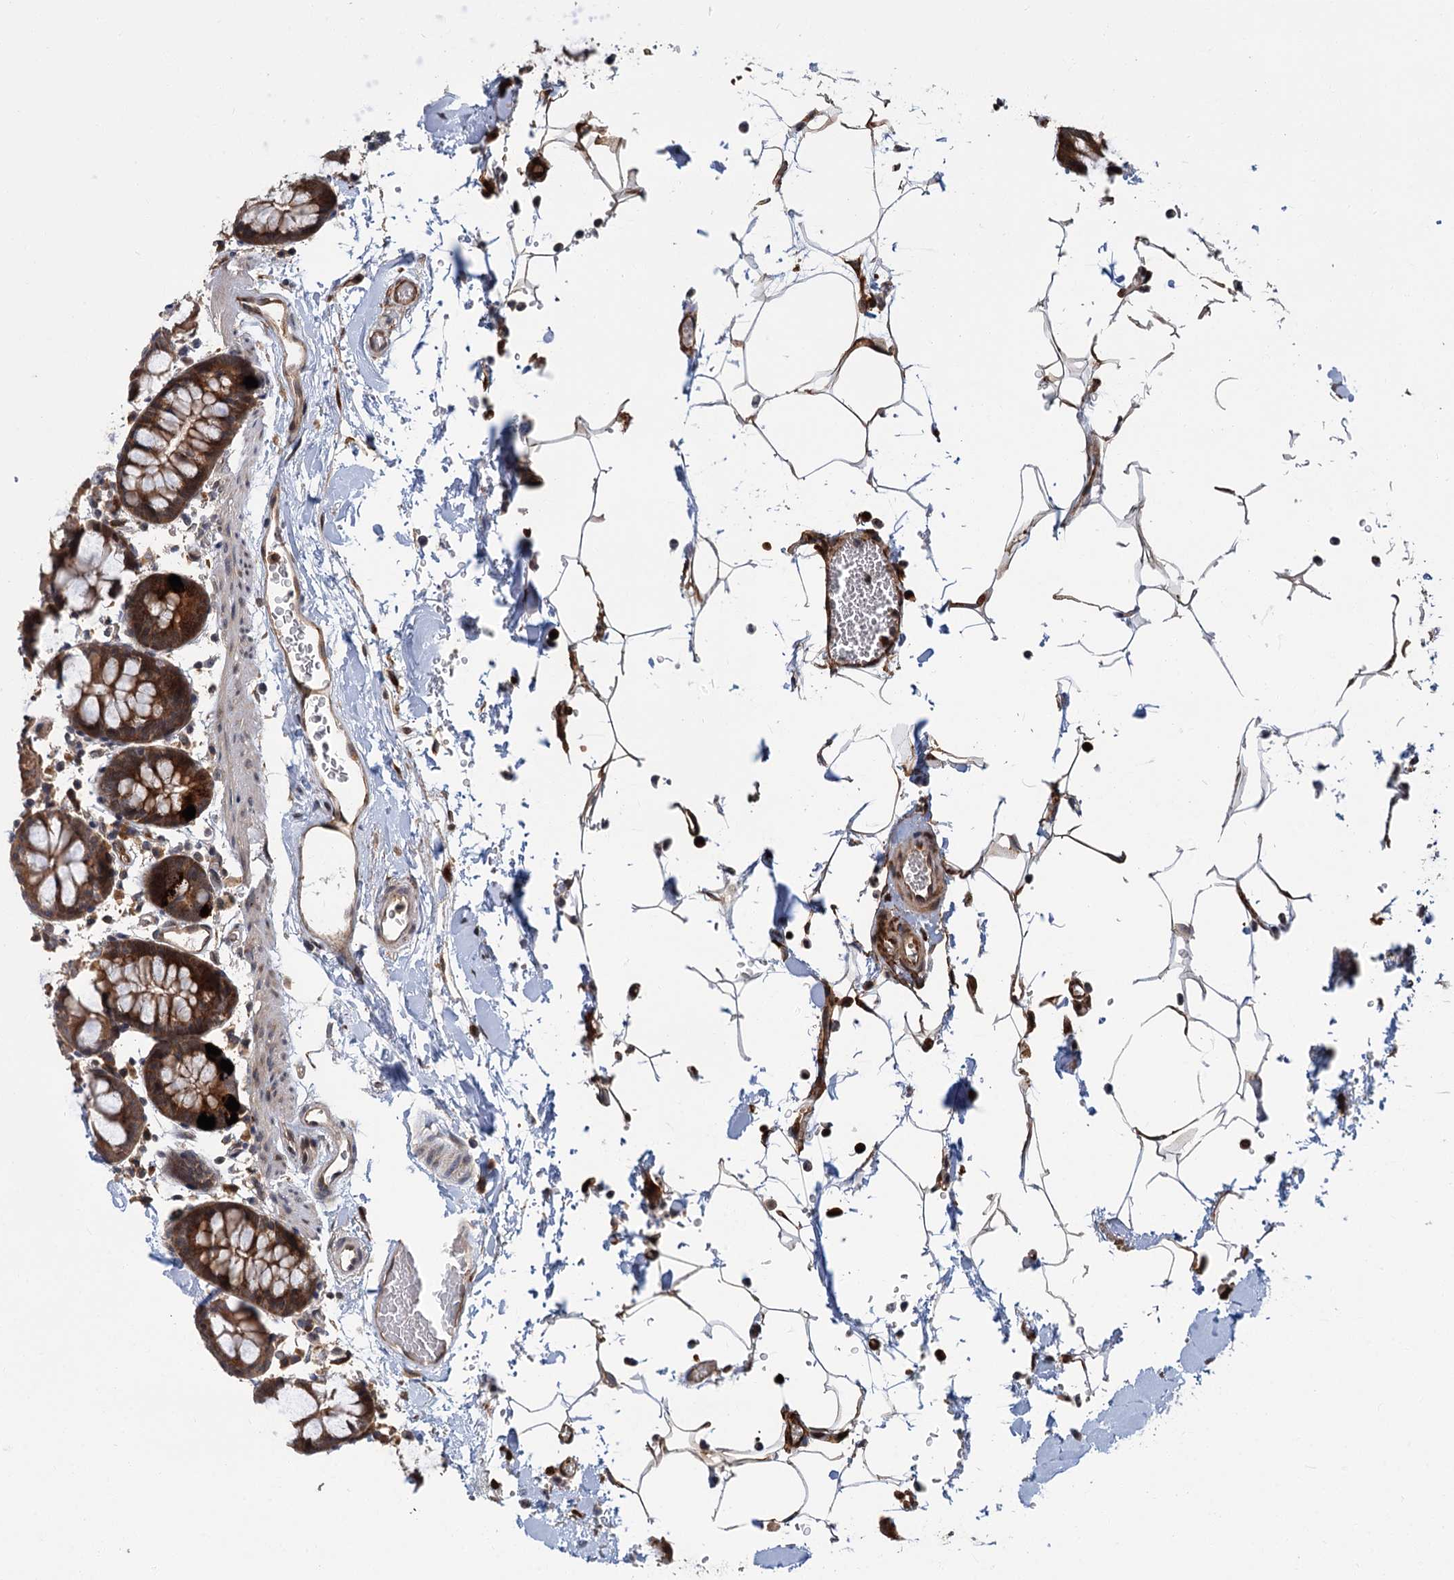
{"staining": {"intensity": "moderate", "quantity": ">75%", "location": "cytoplasmic/membranous"}, "tissue": "colon", "cell_type": "Endothelial cells", "image_type": "normal", "snomed": [{"axis": "morphology", "description": "Normal tissue, NOS"}, {"axis": "topography", "description": "Colon"}], "caption": "Immunohistochemistry histopathology image of unremarkable colon stained for a protein (brown), which exhibits medium levels of moderate cytoplasmic/membranous staining in about >75% of endothelial cells.", "gene": "KANSL2", "patient": {"sex": "male", "age": 75}}